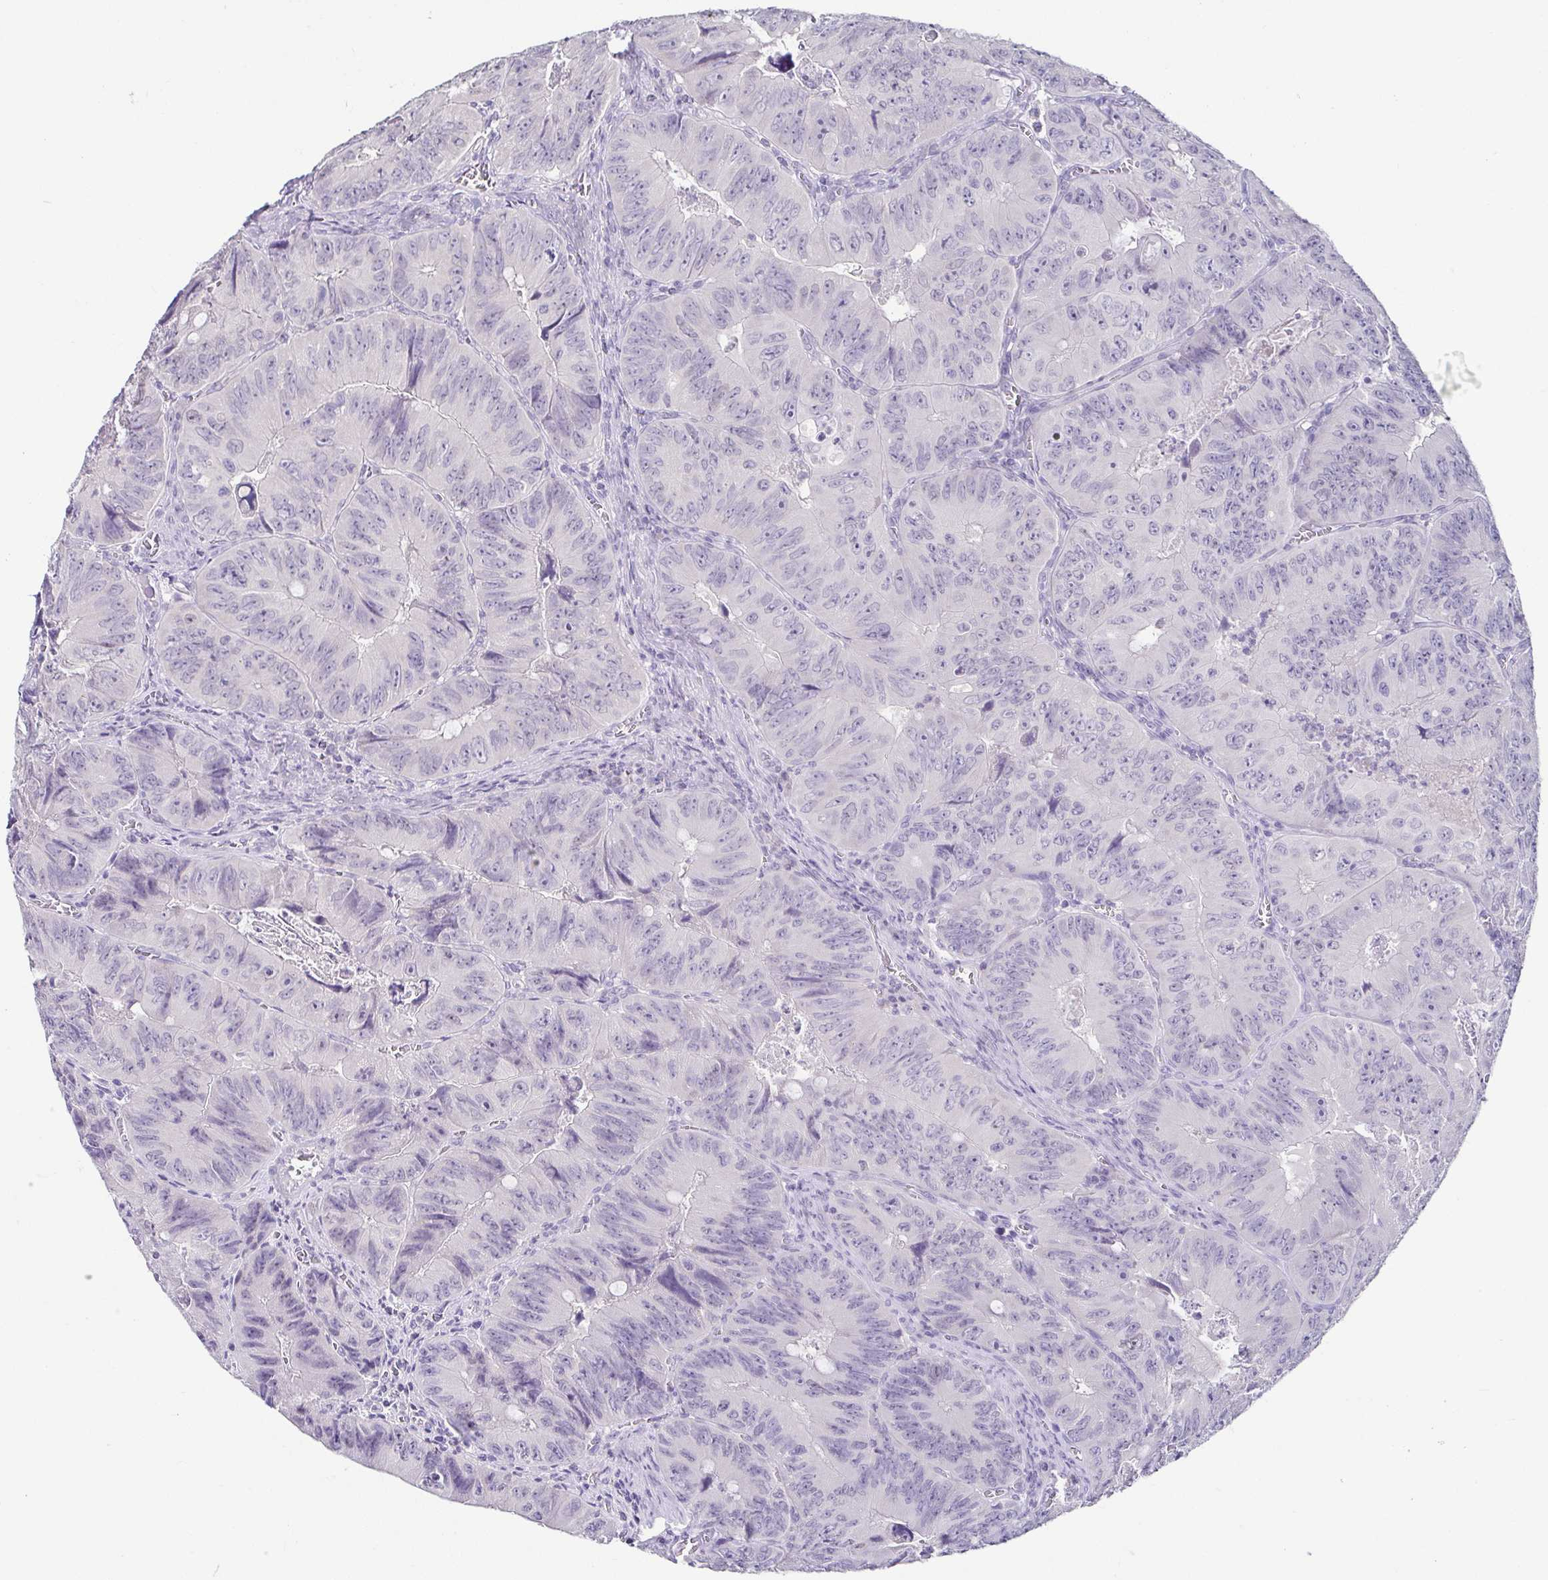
{"staining": {"intensity": "negative", "quantity": "none", "location": "none"}, "tissue": "colorectal cancer", "cell_type": "Tumor cells", "image_type": "cancer", "snomed": [{"axis": "morphology", "description": "Adenocarcinoma, NOS"}, {"axis": "topography", "description": "Colon"}], "caption": "DAB (3,3'-diaminobenzidine) immunohistochemical staining of colorectal adenocarcinoma demonstrates no significant staining in tumor cells. The staining was performed using DAB (3,3'-diaminobenzidine) to visualize the protein expression in brown, while the nuclei were stained in blue with hematoxylin (Magnification: 20x).", "gene": "TP73", "patient": {"sex": "female", "age": 84}}